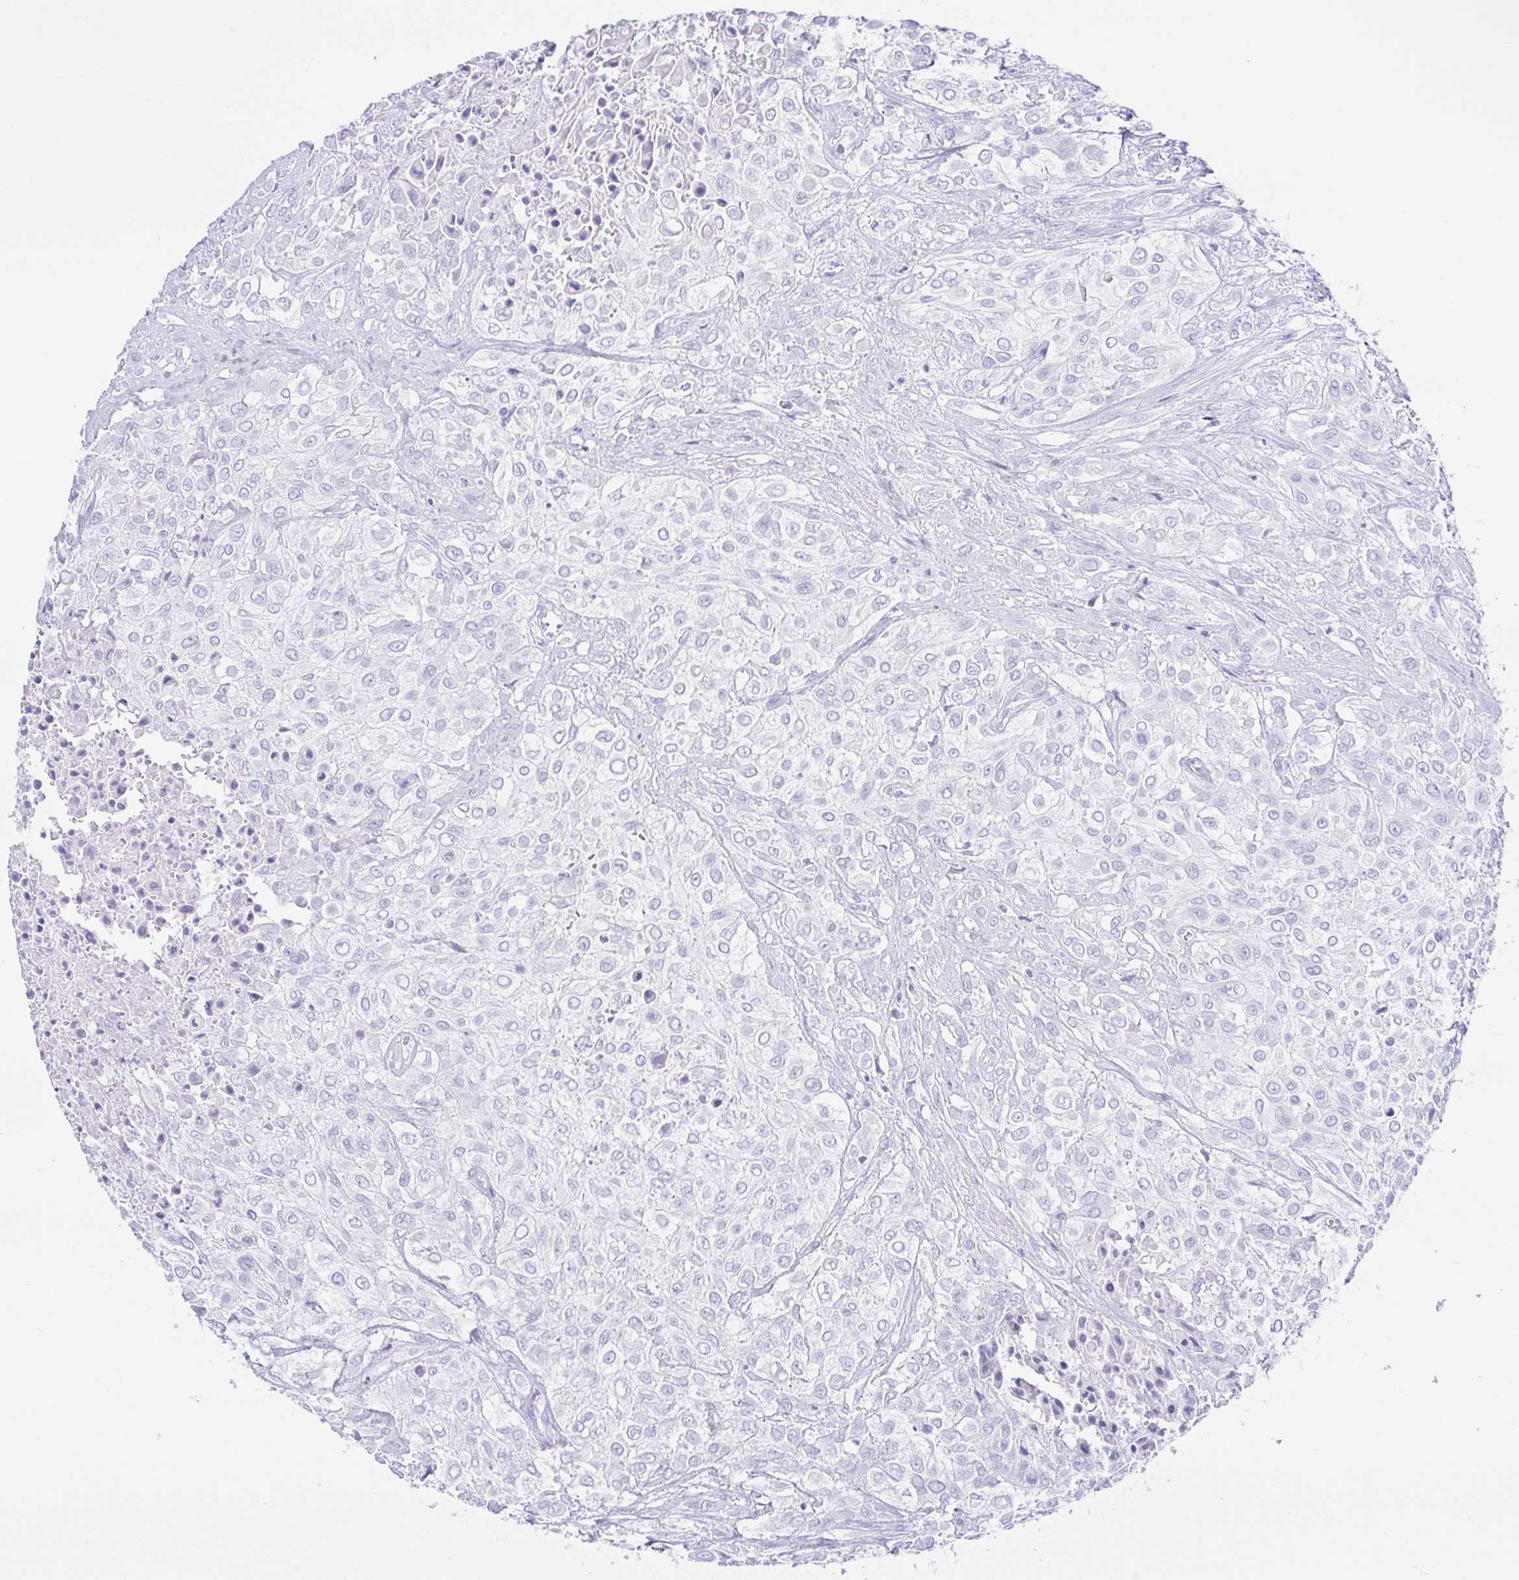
{"staining": {"intensity": "negative", "quantity": "none", "location": "none"}, "tissue": "urothelial cancer", "cell_type": "Tumor cells", "image_type": "cancer", "snomed": [{"axis": "morphology", "description": "Urothelial carcinoma, High grade"}, {"axis": "topography", "description": "Urinary bladder"}], "caption": "Tumor cells are negative for brown protein staining in urothelial carcinoma (high-grade).", "gene": "PAX8", "patient": {"sex": "male", "age": 57}}